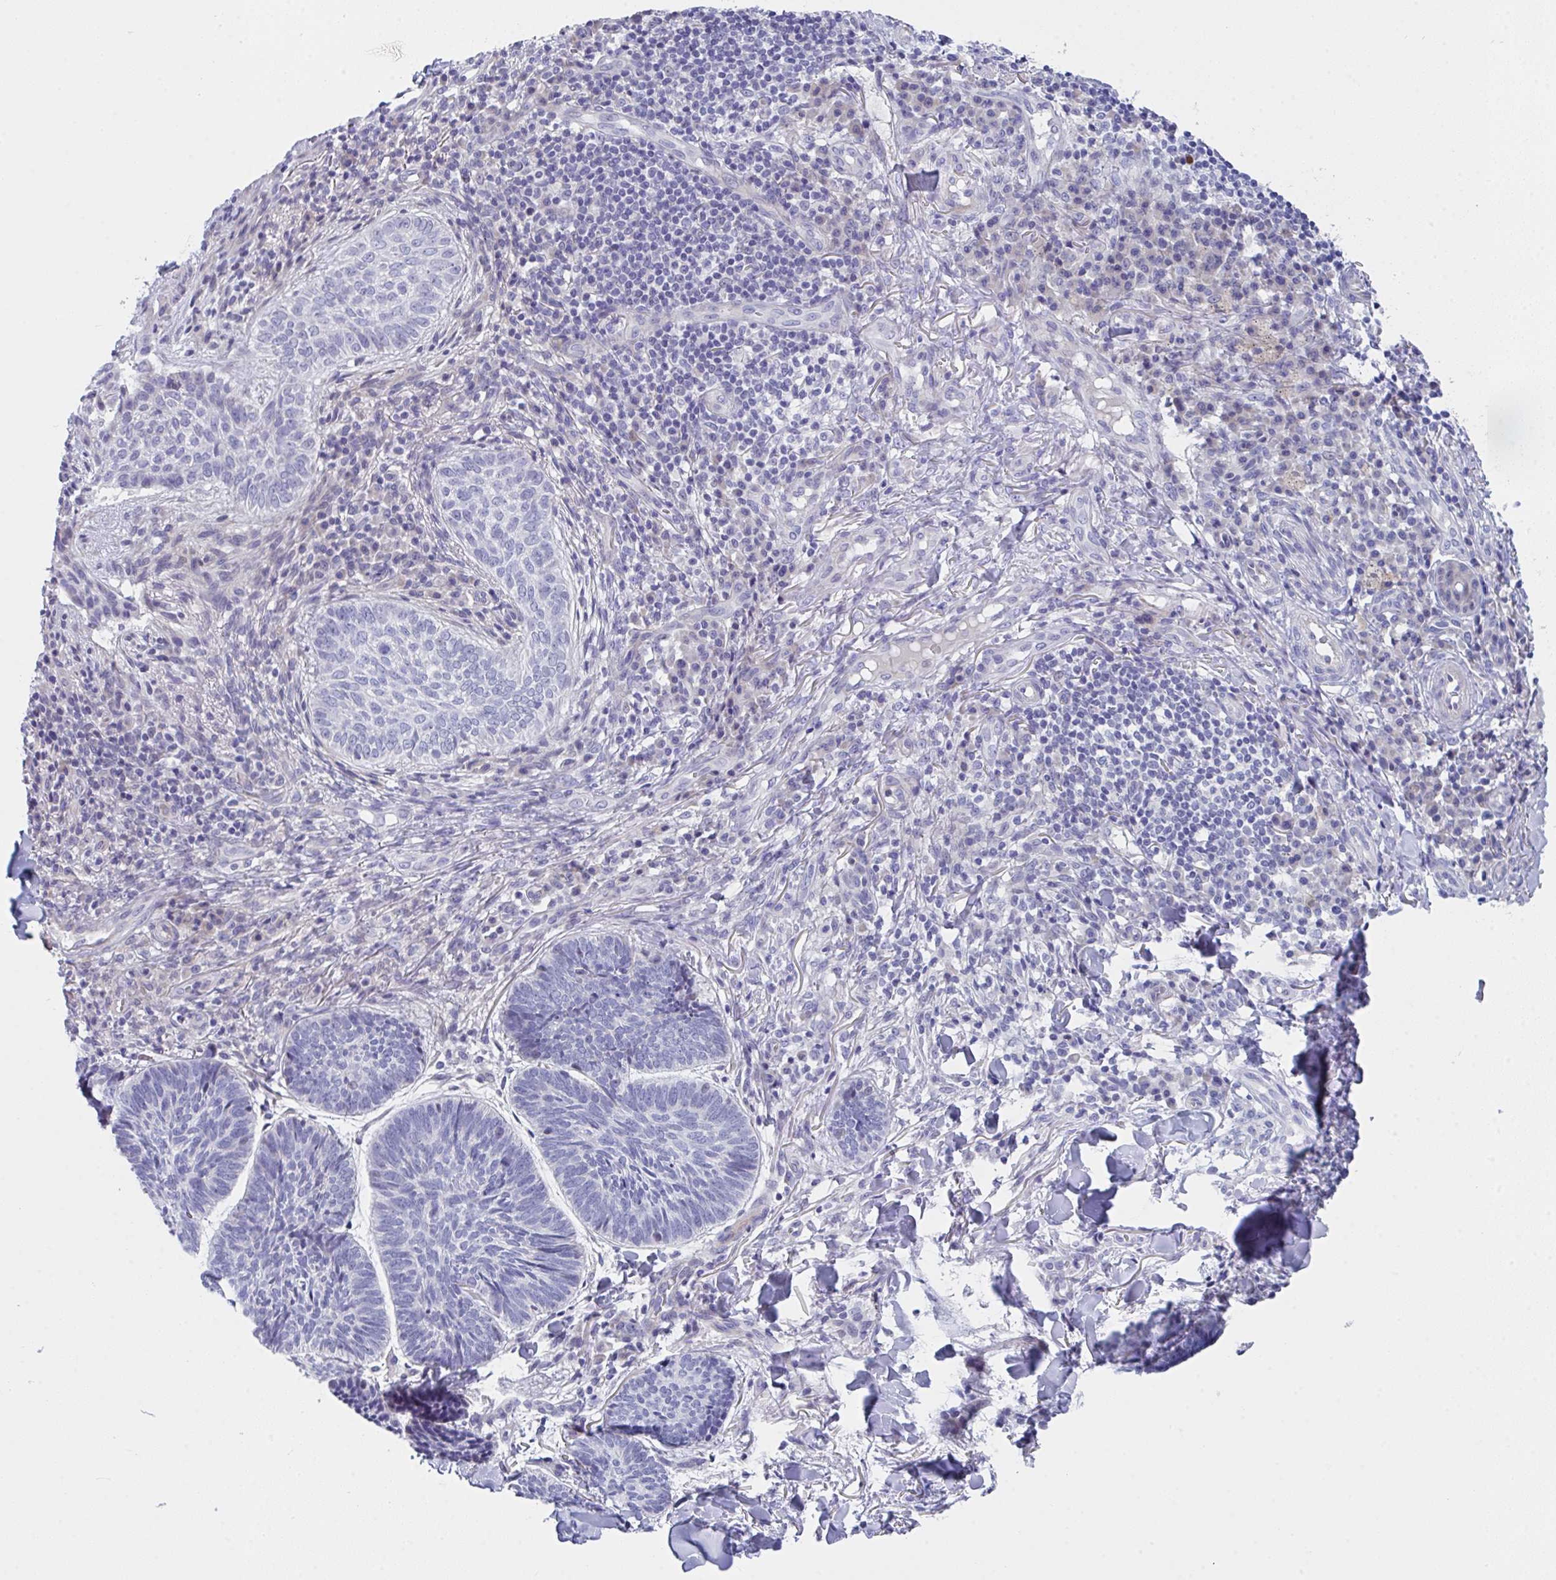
{"staining": {"intensity": "negative", "quantity": "none", "location": "none"}, "tissue": "skin cancer", "cell_type": "Tumor cells", "image_type": "cancer", "snomed": [{"axis": "morphology", "description": "Normal tissue, NOS"}, {"axis": "morphology", "description": "Basal cell carcinoma"}, {"axis": "topography", "description": "Skin"}], "caption": "Photomicrograph shows no protein expression in tumor cells of skin cancer tissue. The staining is performed using DAB (3,3'-diaminobenzidine) brown chromogen with nuclei counter-stained in using hematoxylin.", "gene": "FBXO47", "patient": {"sex": "male", "age": 50}}